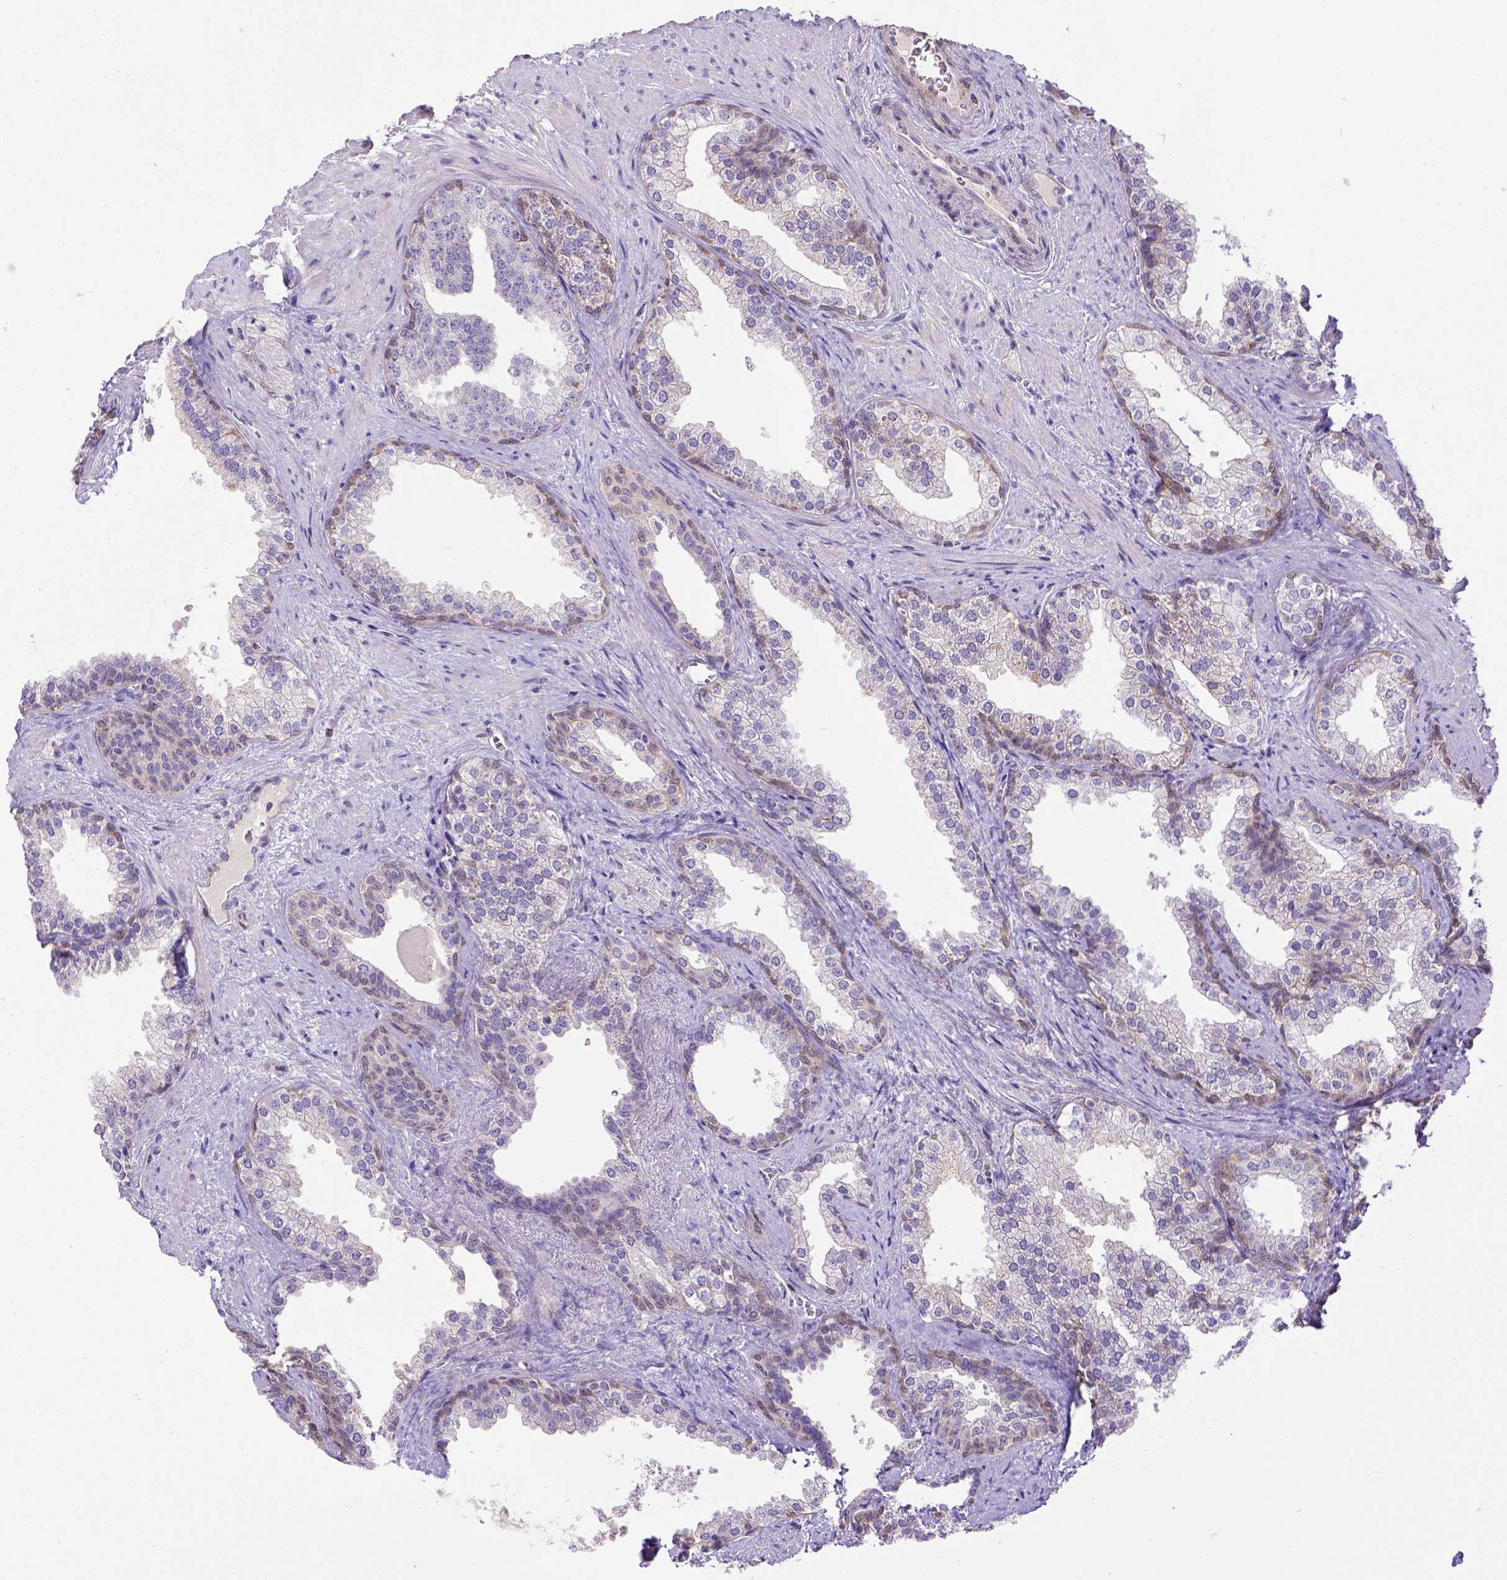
{"staining": {"intensity": "moderate", "quantity": "<25%", "location": "cytoplasmic/membranous"}, "tissue": "prostate", "cell_type": "Glandular cells", "image_type": "normal", "snomed": [{"axis": "morphology", "description": "Normal tissue, NOS"}, {"axis": "topography", "description": "Prostate"}], "caption": "Immunohistochemistry (IHC) staining of benign prostate, which exhibits low levels of moderate cytoplasmic/membranous positivity in about <25% of glandular cells indicating moderate cytoplasmic/membranous protein staining. The staining was performed using DAB (brown) for protein detection and nuclei were counterstained in hematoxylin (blue).", "gene": "BTN1A1", "patient": {"sex": "male", "age": 79}}